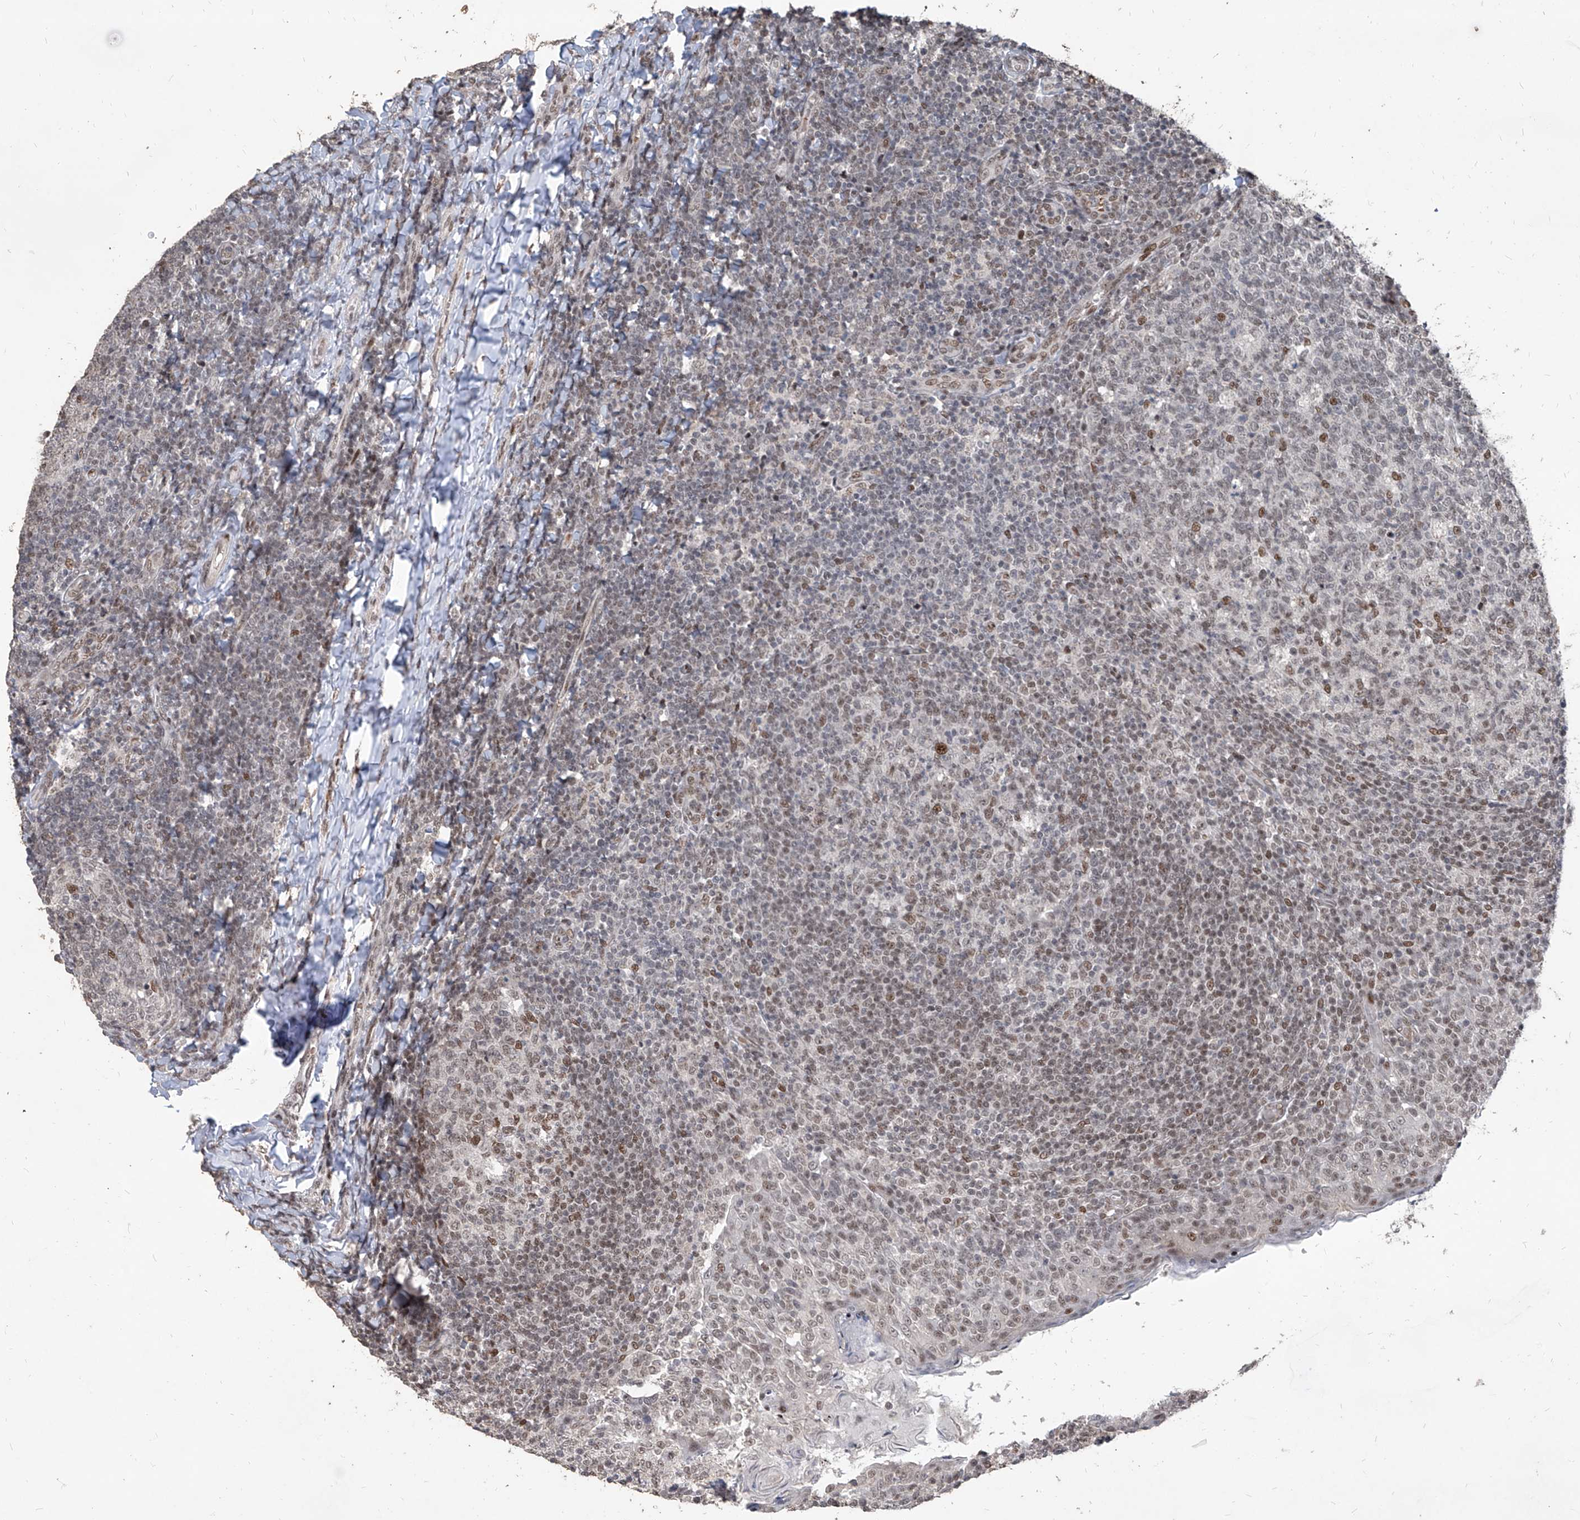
{"staining": {"intensity": "moderate", "quantity": "<25%", "location": "nuclear"}, "tissue": "tonsil", "cell_type": "Germinal center cells", "image_type": "normal", "snomed": [{"axis": "morphology", "description": "Normal tissue, NOS"}, {"axis": "topography", "description": "Tonsil"}], "caption": "Immunohistochemistry (IHC) of benign tonsil shows low levels of moderate nuclear expression in approximately <25% of germinal center cells. The staining is performed using DAB brown chromogen to label protein expression. The nuclei are counter-stained blue using hematoxylin.", "gene": "IRF2", "patient": {"sex": "female", "age": 19}}